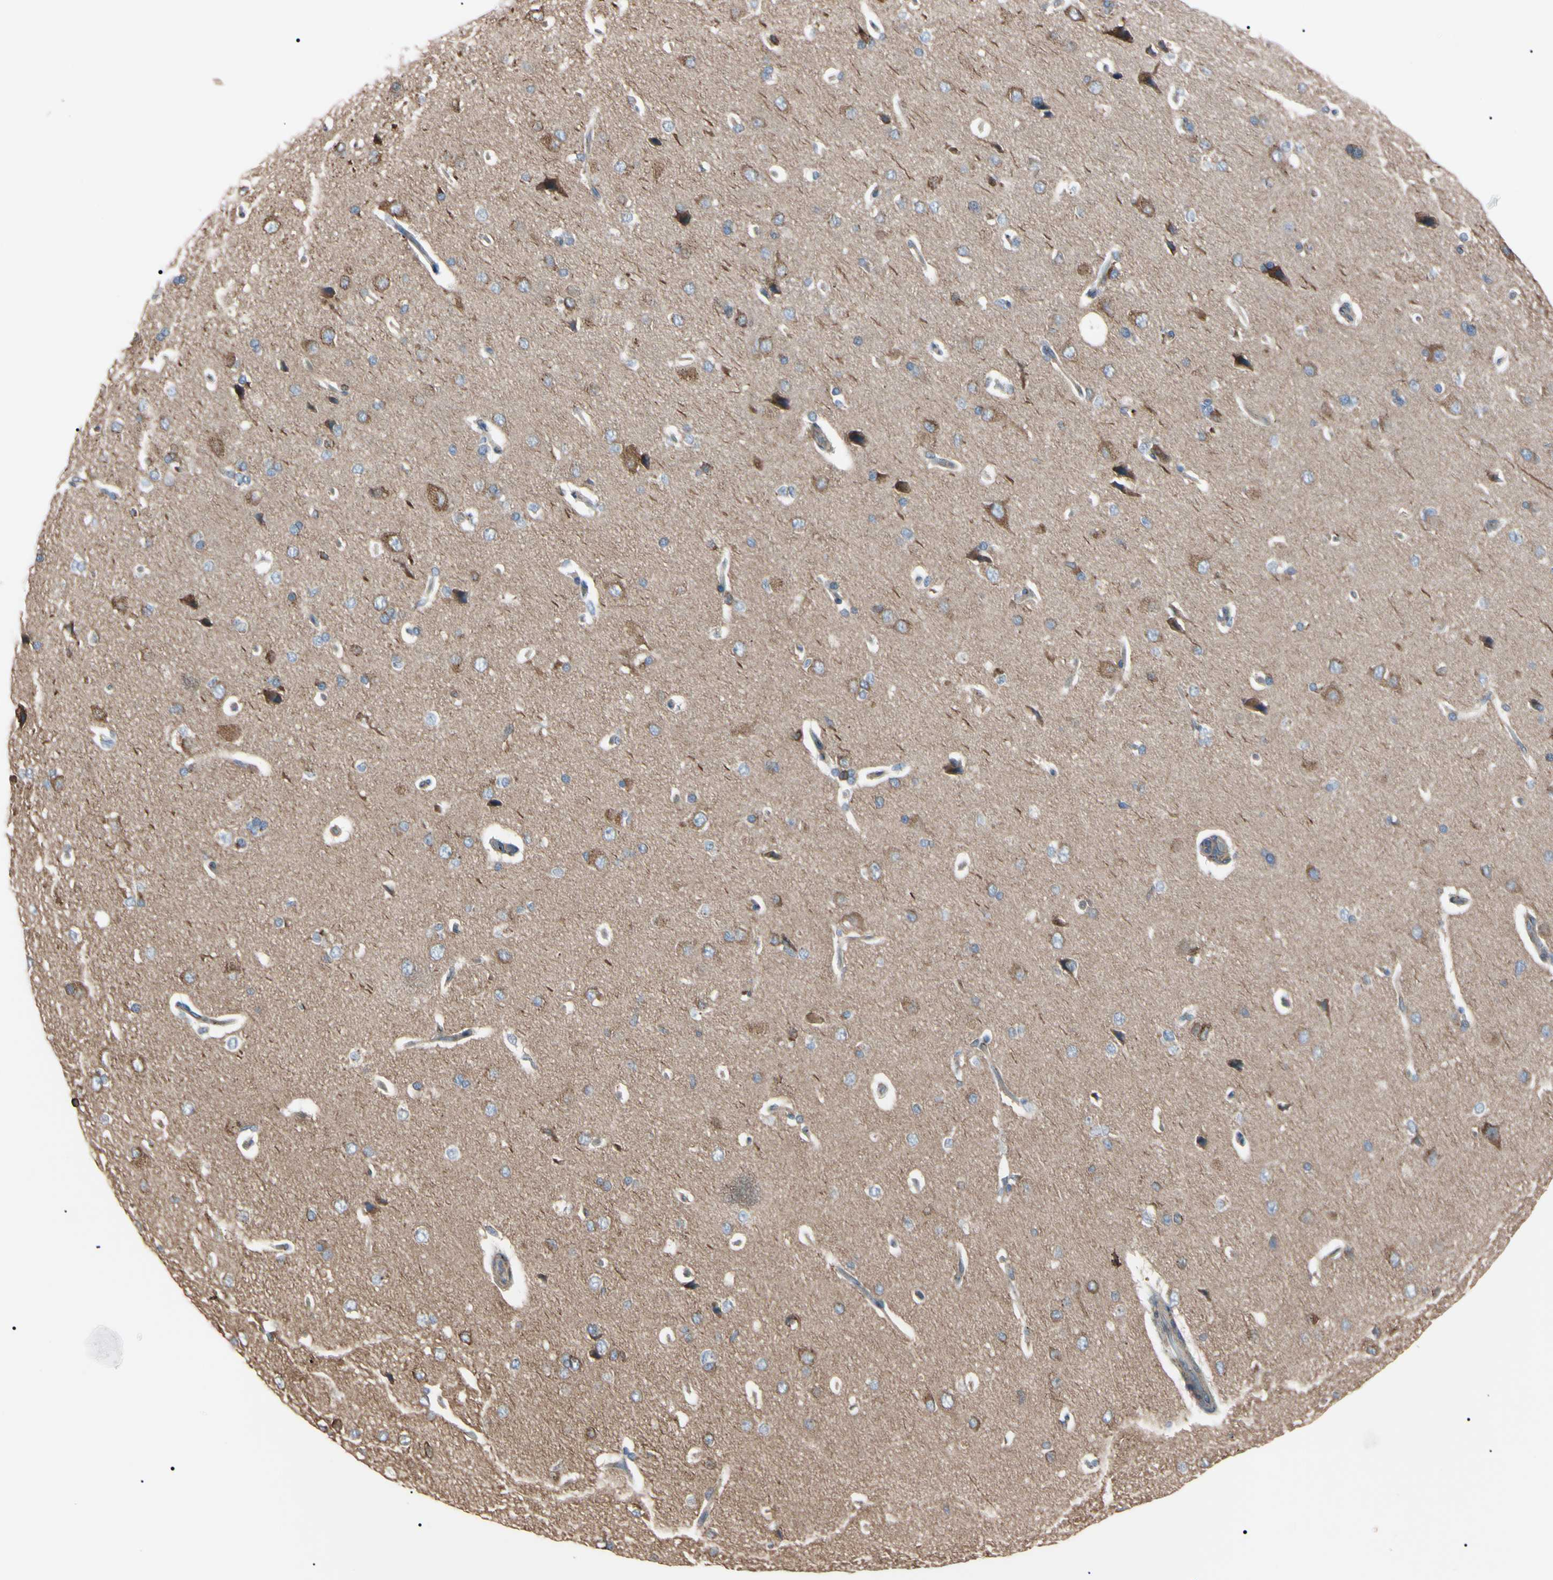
{"staining": {"intensity": "weak", "quantity": ">75%", "location": "cytoplasmic/membranous"}, "tissue": "cerebral cortex", "cell_type": "Endothelial cells", "image_type": "normal", "snomed": [{"axis": "morphology", "description": "Normal tissue, NOS"}, {"axis": "topography", "description": "Cerebral cortex"}], "caption": "The photomicrograph demonstrates a brown stain indicating the presence of a protein in the cytoplasmic/membranous of endothelial cells in cerebral cortex.", "gene": "PRKACA", "patient": {"sex": "male", "age": 62}}